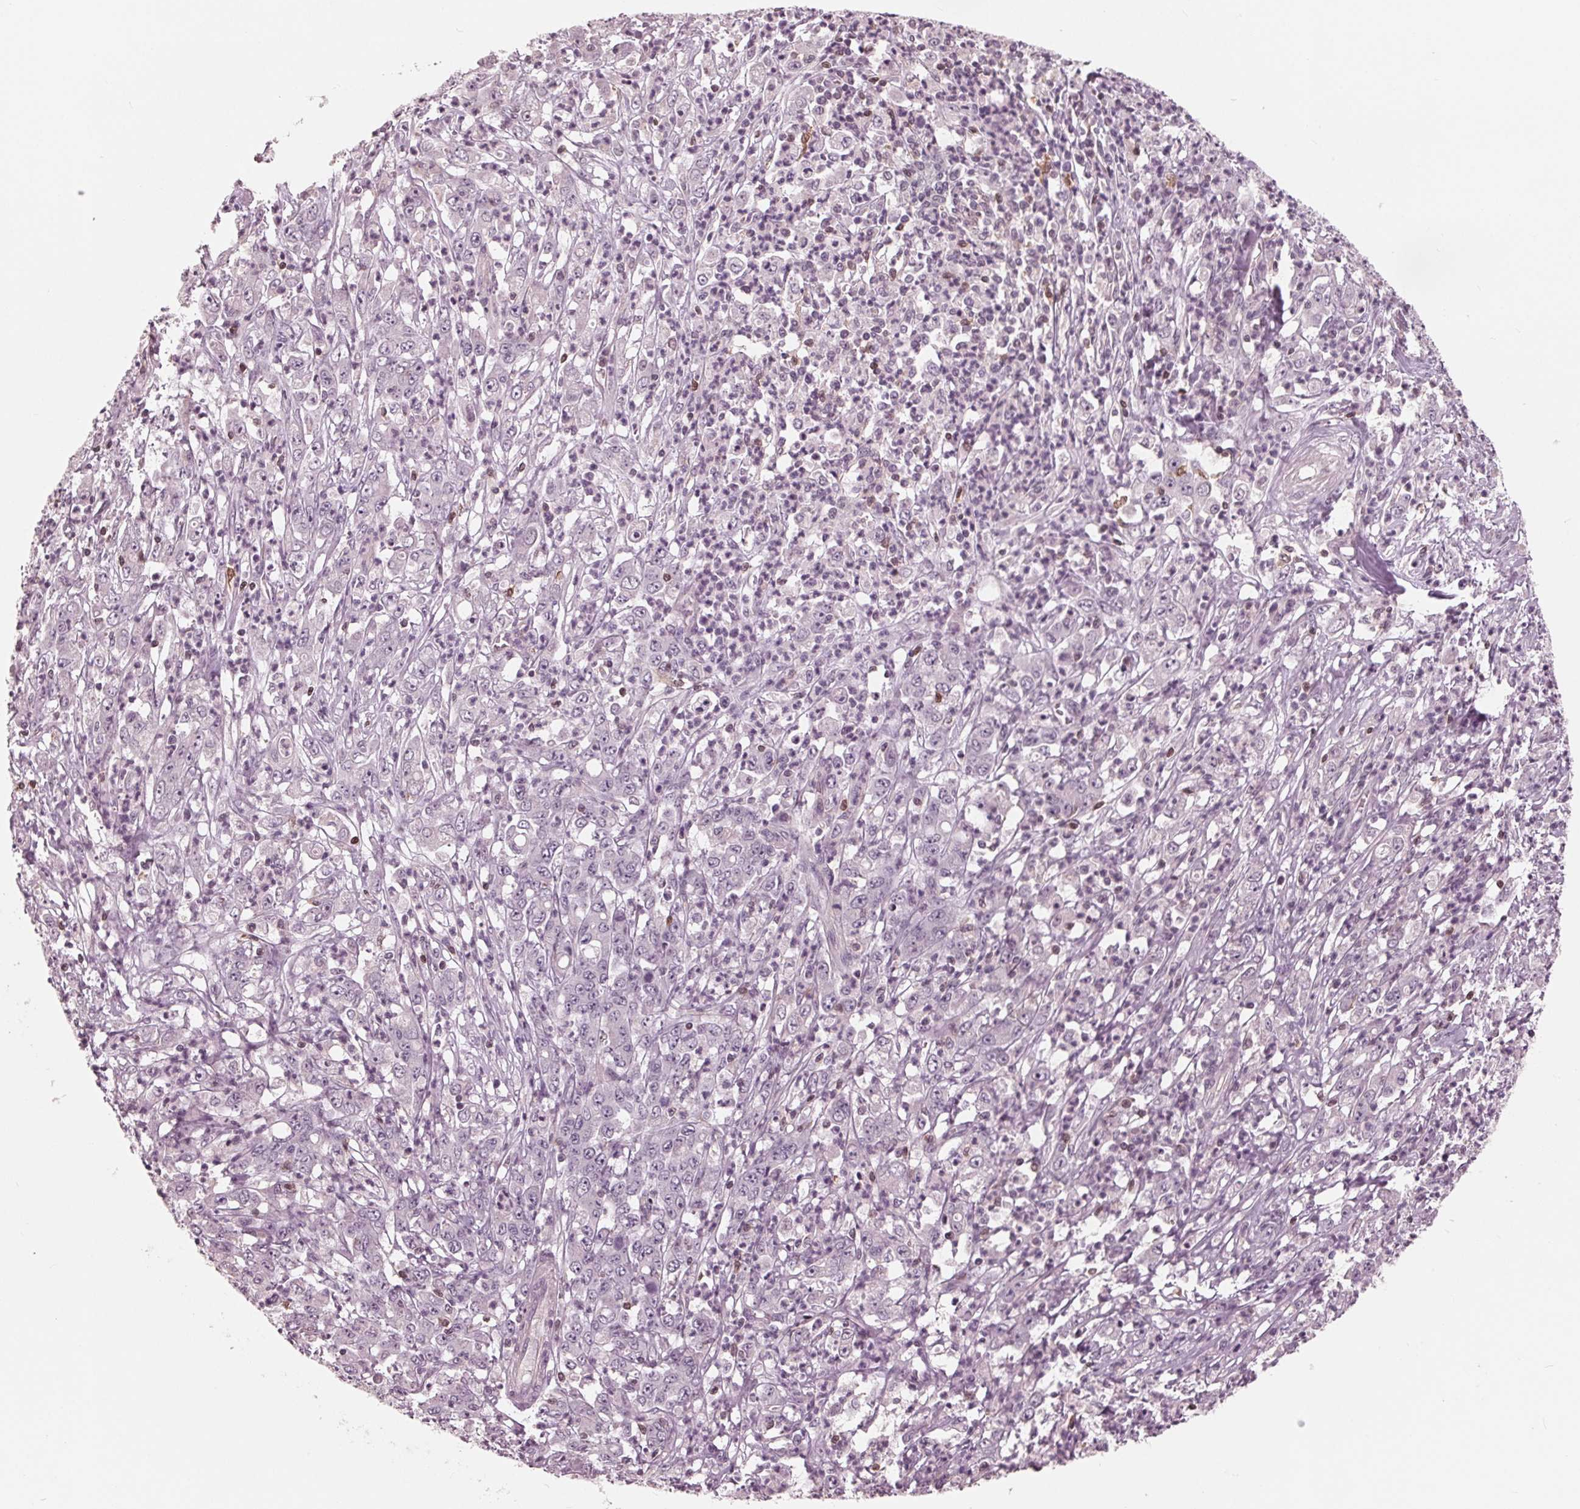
{"staining": {"intensity": "negative", "quantity": "none", "location": "none"}, "tissue": "stomach cancer", "cell_type": "Tumor cells", "image_type": "cancer", "snomed": [{"axis": "morphology", "description": "Adenocarcinoma, NOS"}, {"axis": "topography", "description": "Stomach, lower"}], "caption": "An immunohistochemistry histopathology image of stomach adenocarcinoma is shown. There is no staining in tumor cells of stomach adenocarcinoma. (Stains: DAB (3,3'-diaminobenzidine) immunohistochemistry with hematoxylin counter stain, Microscopy: brightfield microscopy at high magnification).", "gene": "ING3", "patient": {"sex": "female", "age": 71}}